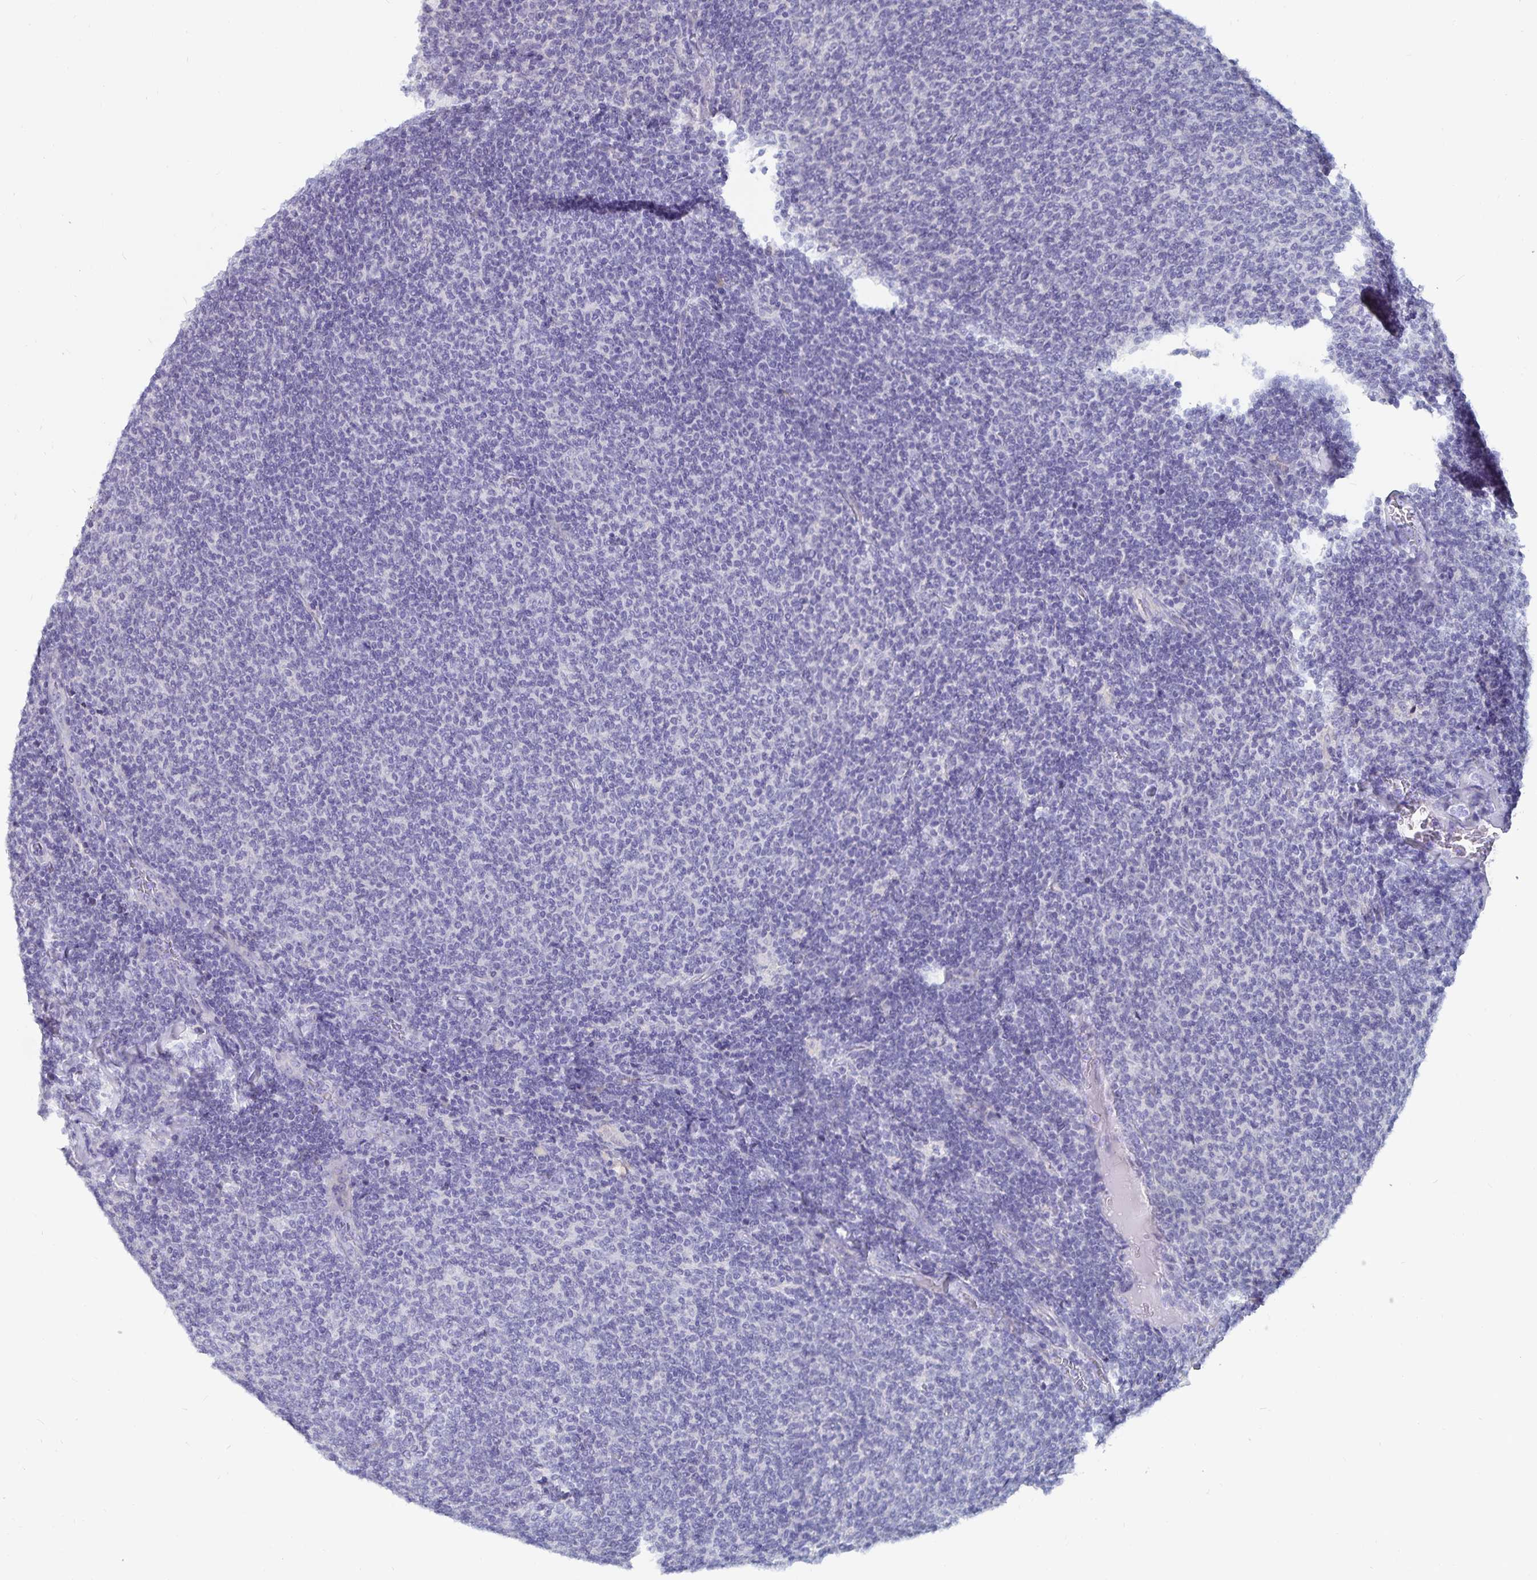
{"staining": {"intensity": "negative", "quantity": "none", "location": "none"}, "tissue": "lymphoma", "cell_type": "Tumor cells", "image_type": "cancer", "snomed": [{"axis": "morphology", "description": "Malignant lymphoma, non-Hodgkin's type, Low grade"}, {"axis": "topography", "description": "Lymph node"}], "caption": "Immunohistochemistry photomicrograph of lymphoma stained for a protein (brown), which shows no staining in tumor cells.", "gene": "CFAP69", "patient": {"sex": "male", "age": 52}}